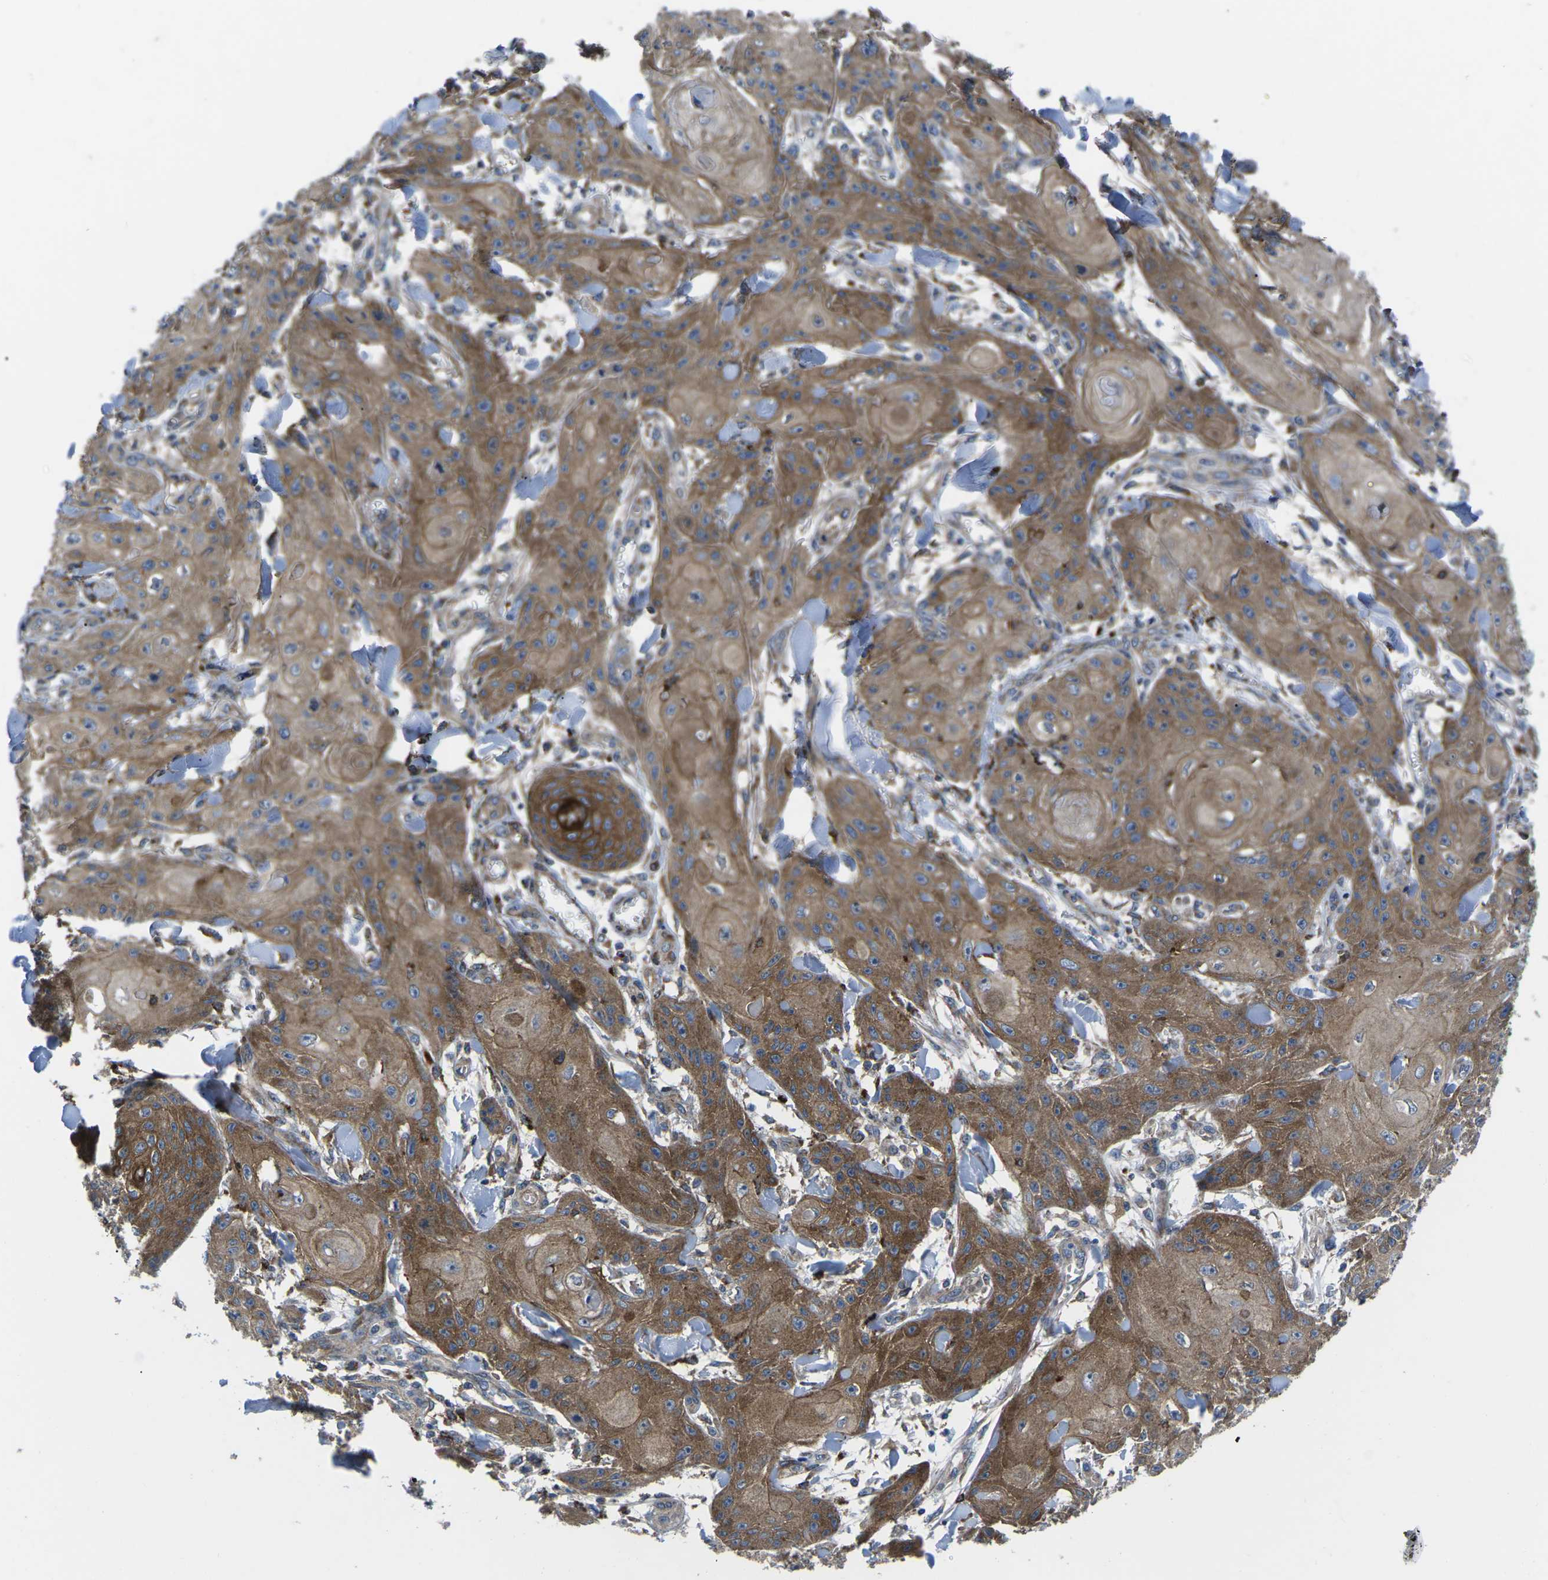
{"staining": {"intensity": "moderate", "quantity": ">75%", "location": "cytoplasmic/membranous"}, "tissue": "skin cancer", "cell_type": "Tumor cells", "image_type": "cancer", "snomed": [{"axis": "morphology", "description": "Squamous cell carcinoma, NOS"}, {"axis": "topography", "description": "Skin"}], "caption": "Immunohistochemistry image of neoplastic tissue: skin squamous cell carcinoma stained using immunohistochemistry (IHC) displays medium levels of moderate protein expression localized specifically in the cytoplasmic/membranous of tumor cells, appearing as a cytoplasmic/membranous brown color.", "gene": "DLG1", "patient": {"sex": "male", "age": 74}}